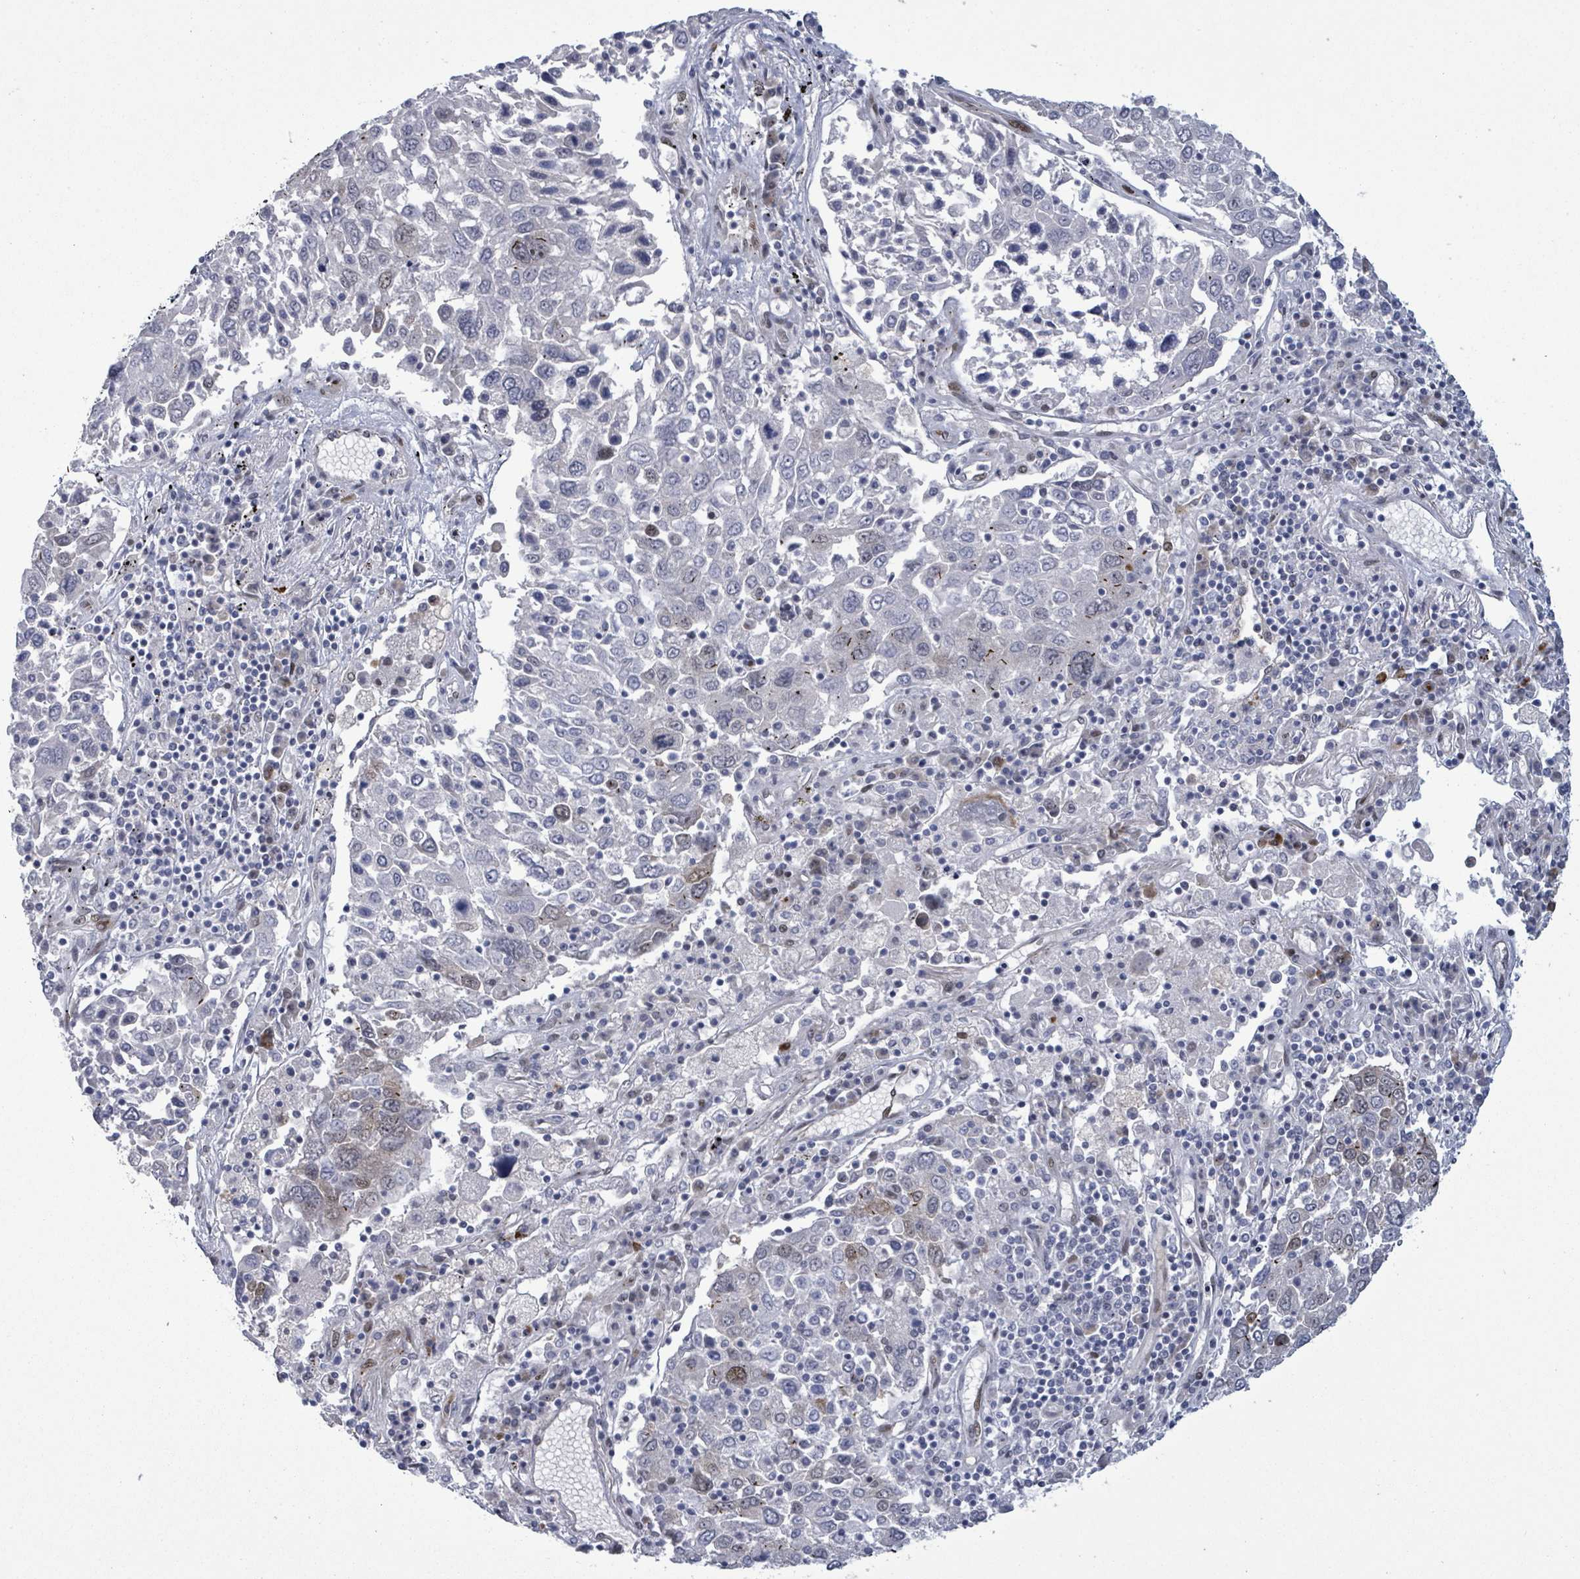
{"staining": {"intensity": "moderate", "quantity": "<25%", "location": "nuclear"}, "tissue": "lung cancer", "cell_type": "Tumor cells", "image_type": "cancer", "snomed": [{"axis": "morphology", "description": "Squamous cell carcinoma, NOS"}, {"axis": "topography", "description": "Lung"}], "caption": "Immunohistochemistry (IHC) photomicrograph of neoplastic tissue: lung squamous cell carcinoma stained using immunohistochemistry (IHC) reveals low levels of moderate protein expression localized specifically in the nuclear of tumor cells, appearing as a nuclear brown color.", "gene": "TUSC1", "patient": {"sex": "male", "age": 65}}